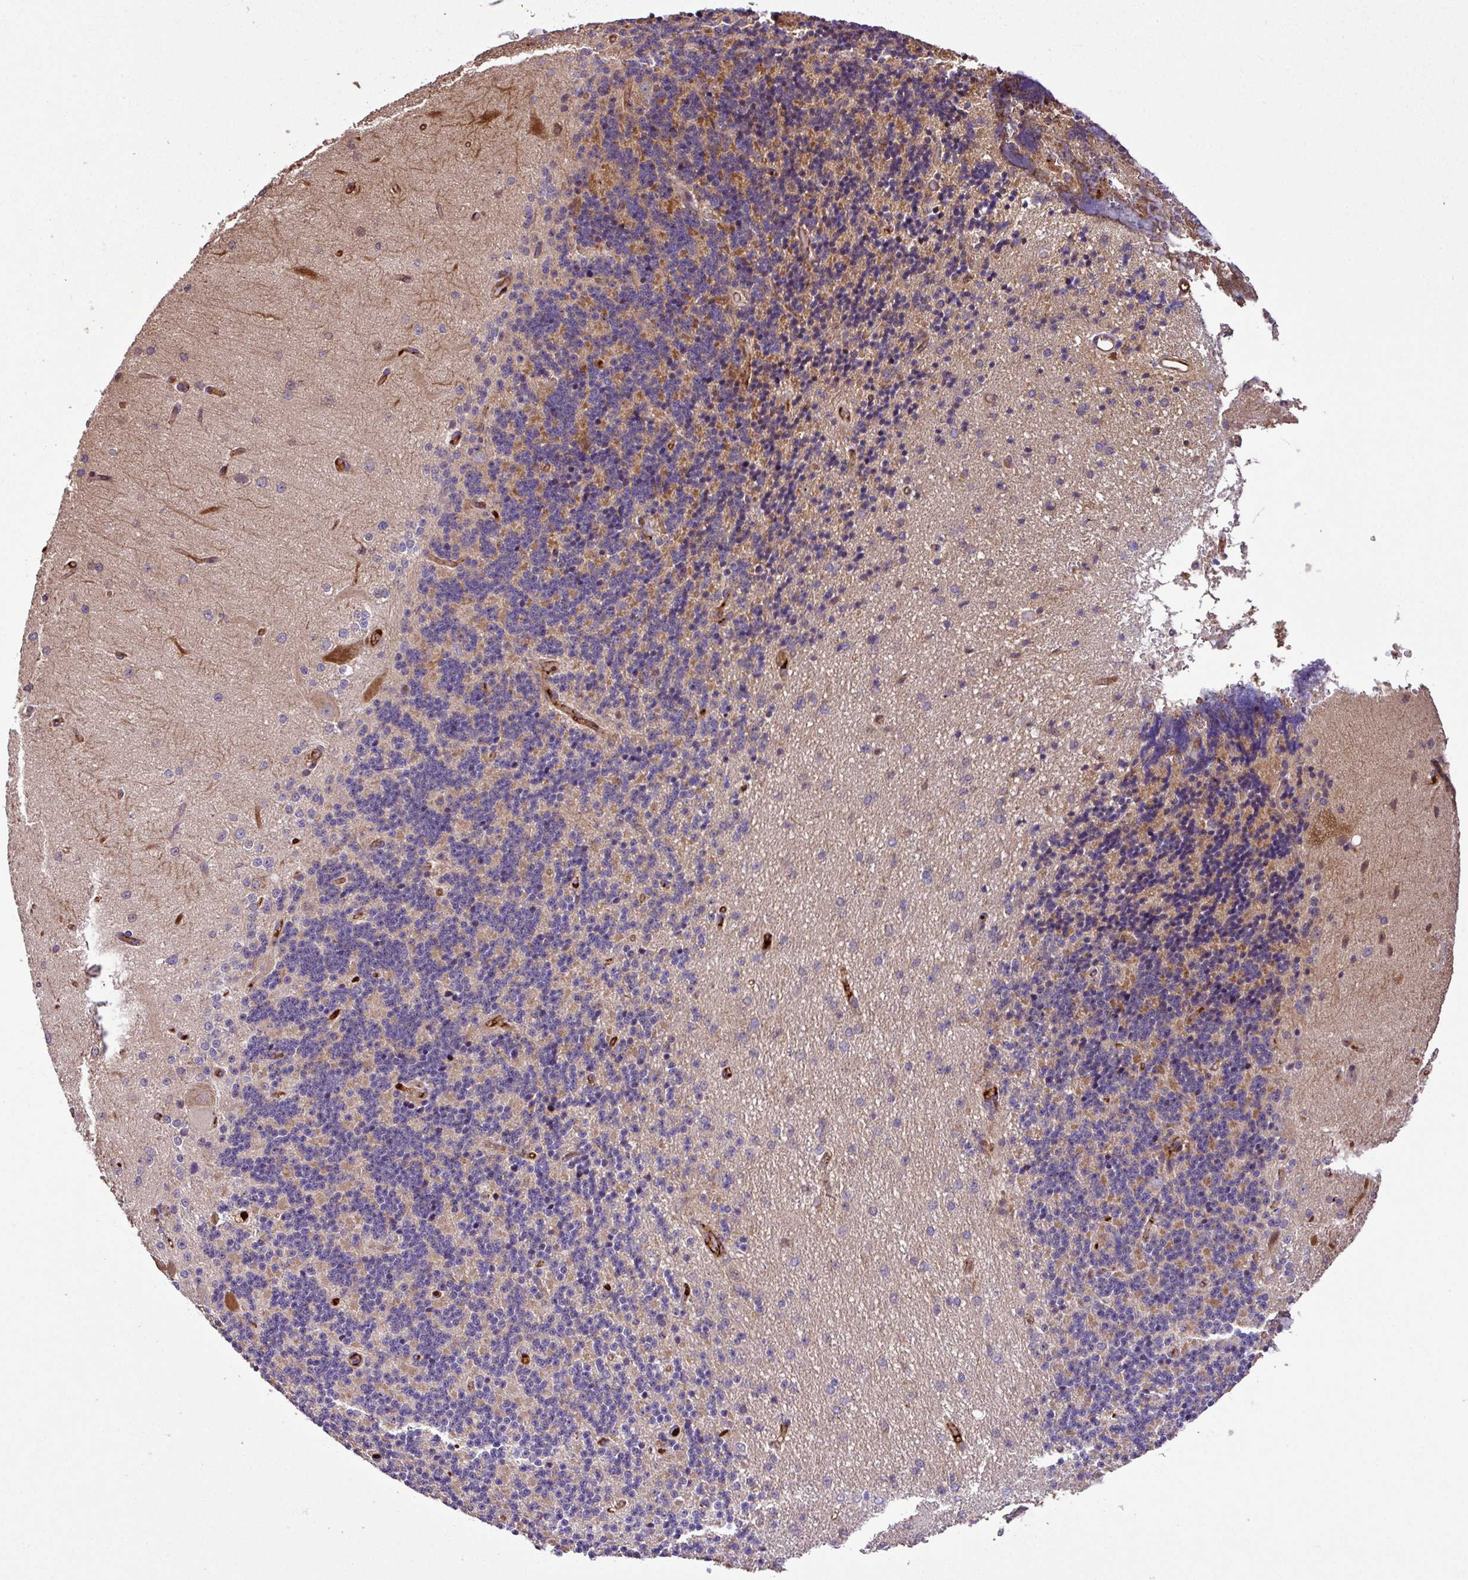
{"staining": {"intensity": "moderate", "quantity": "<25%", "location": "cytoplasmic/membranous"}, "tissue": "cerebellum", "cell_type": "Cells in granular layer", "image_type": "normal", "snomed": [{"axis": "morphology", "description": "Normal tissue, NOS"}, {"axis": "topography", "description": "Cerebellum"}], "caption": "This is a micrograph of immunohistochemistry (IHC) staining of unremarkable cerebellum, which shows moderate staining in the cytoplasmic/membranous of cells in granular layer.", "gene": "ZNF266", "patient": {"sex": "female", "age": 29}}